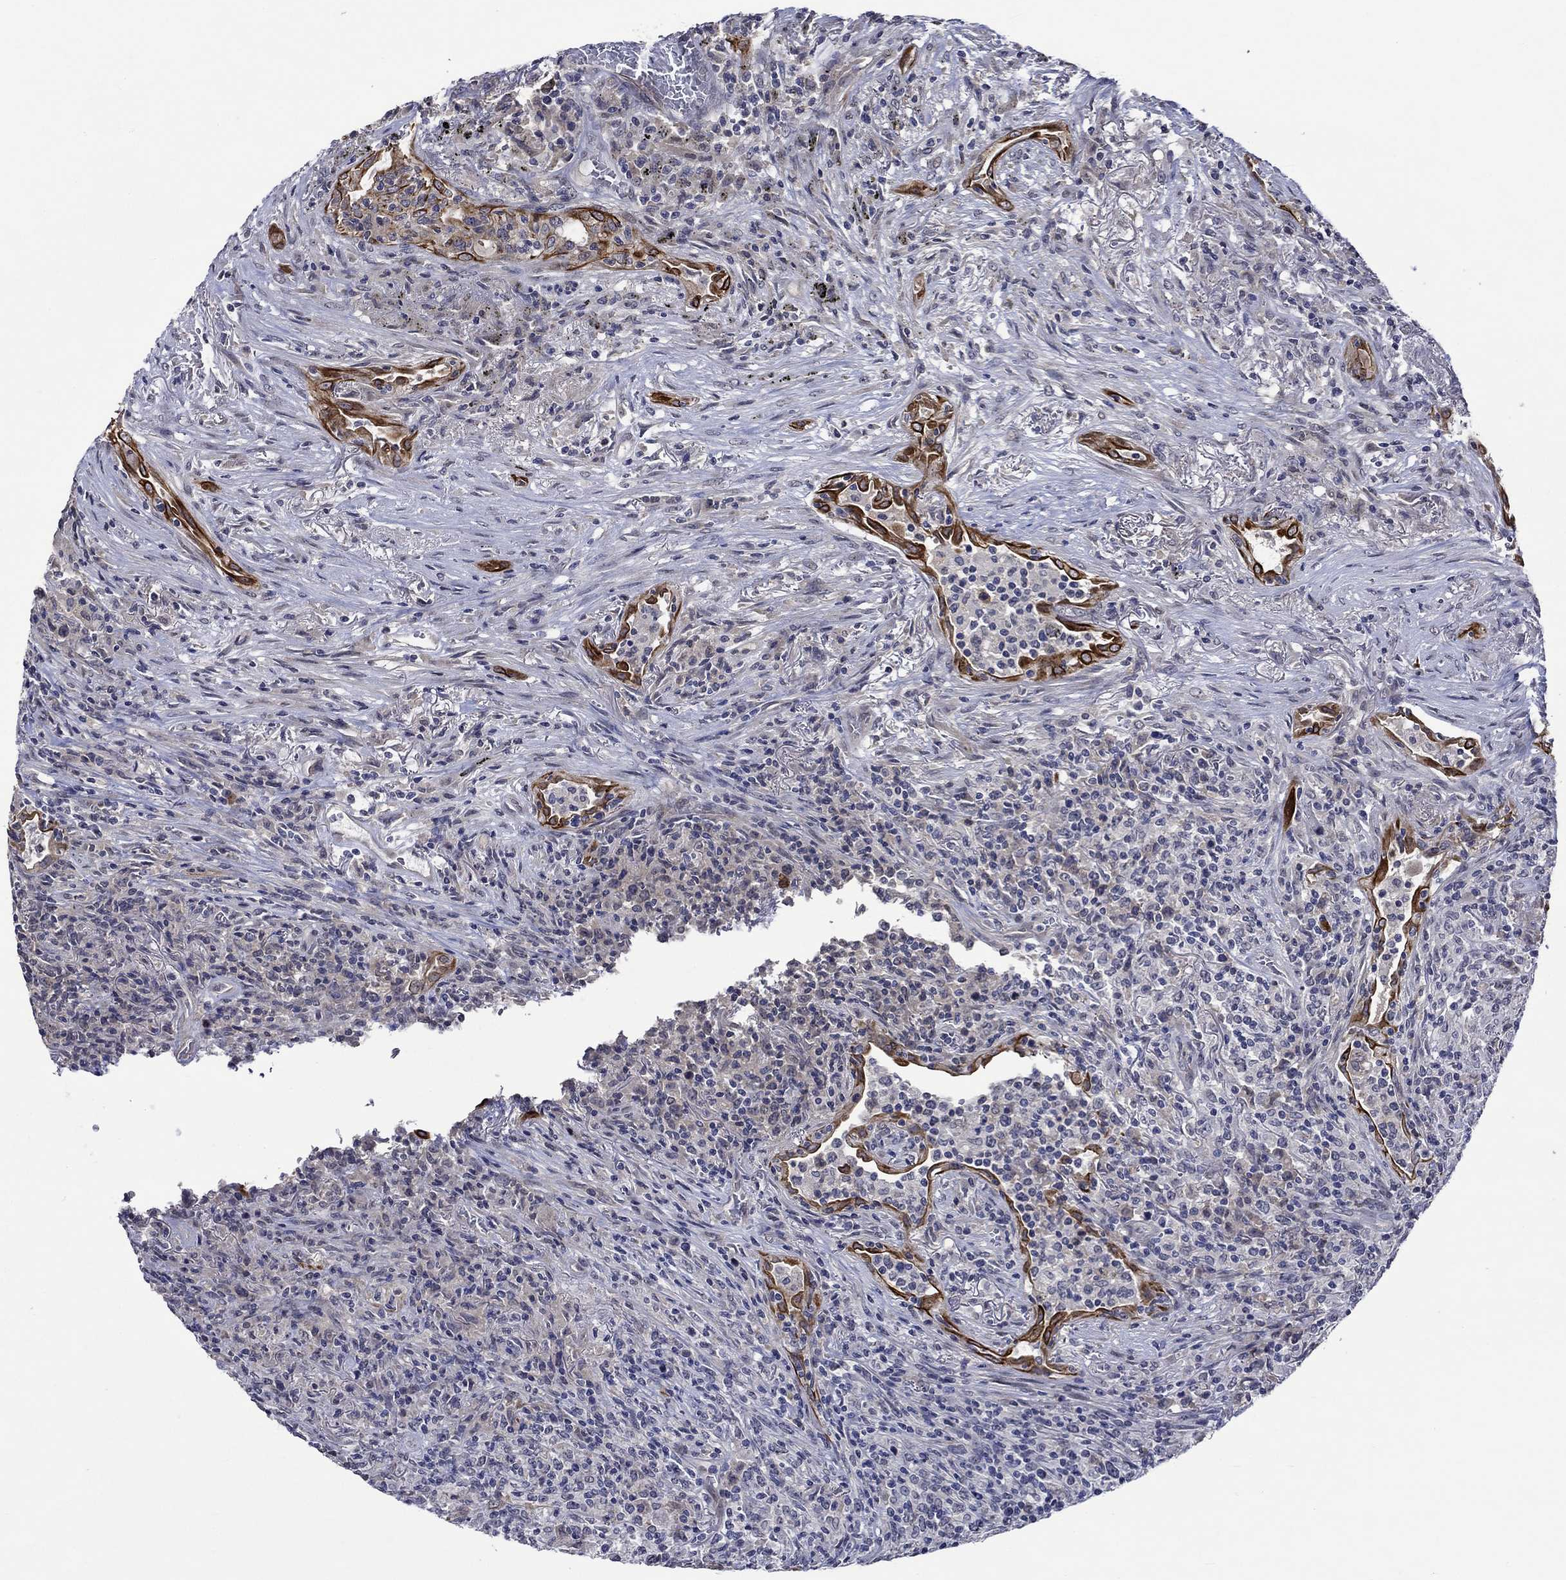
{"staining": {"intensity": "negative", "quantity": "none", "location": "none"}, "tissue": "lymphoma", "cell_type": "Tumor cells", "image_type": "cancer", "snomed": [{"axis": "morphology", "description": "Malignant lymphoma, non-Hodgkin's type, High grade"}, {"axis": "topography", "description": "Lung"}], "caption": "Immunohistochemistry (IHC) of human lymphoma reveals no expression in tumor cells. (IHC, brightfield microscopy, high magnification).", "gene": "DDX3Y", "patient": {"sex": "male", "age": 79}}